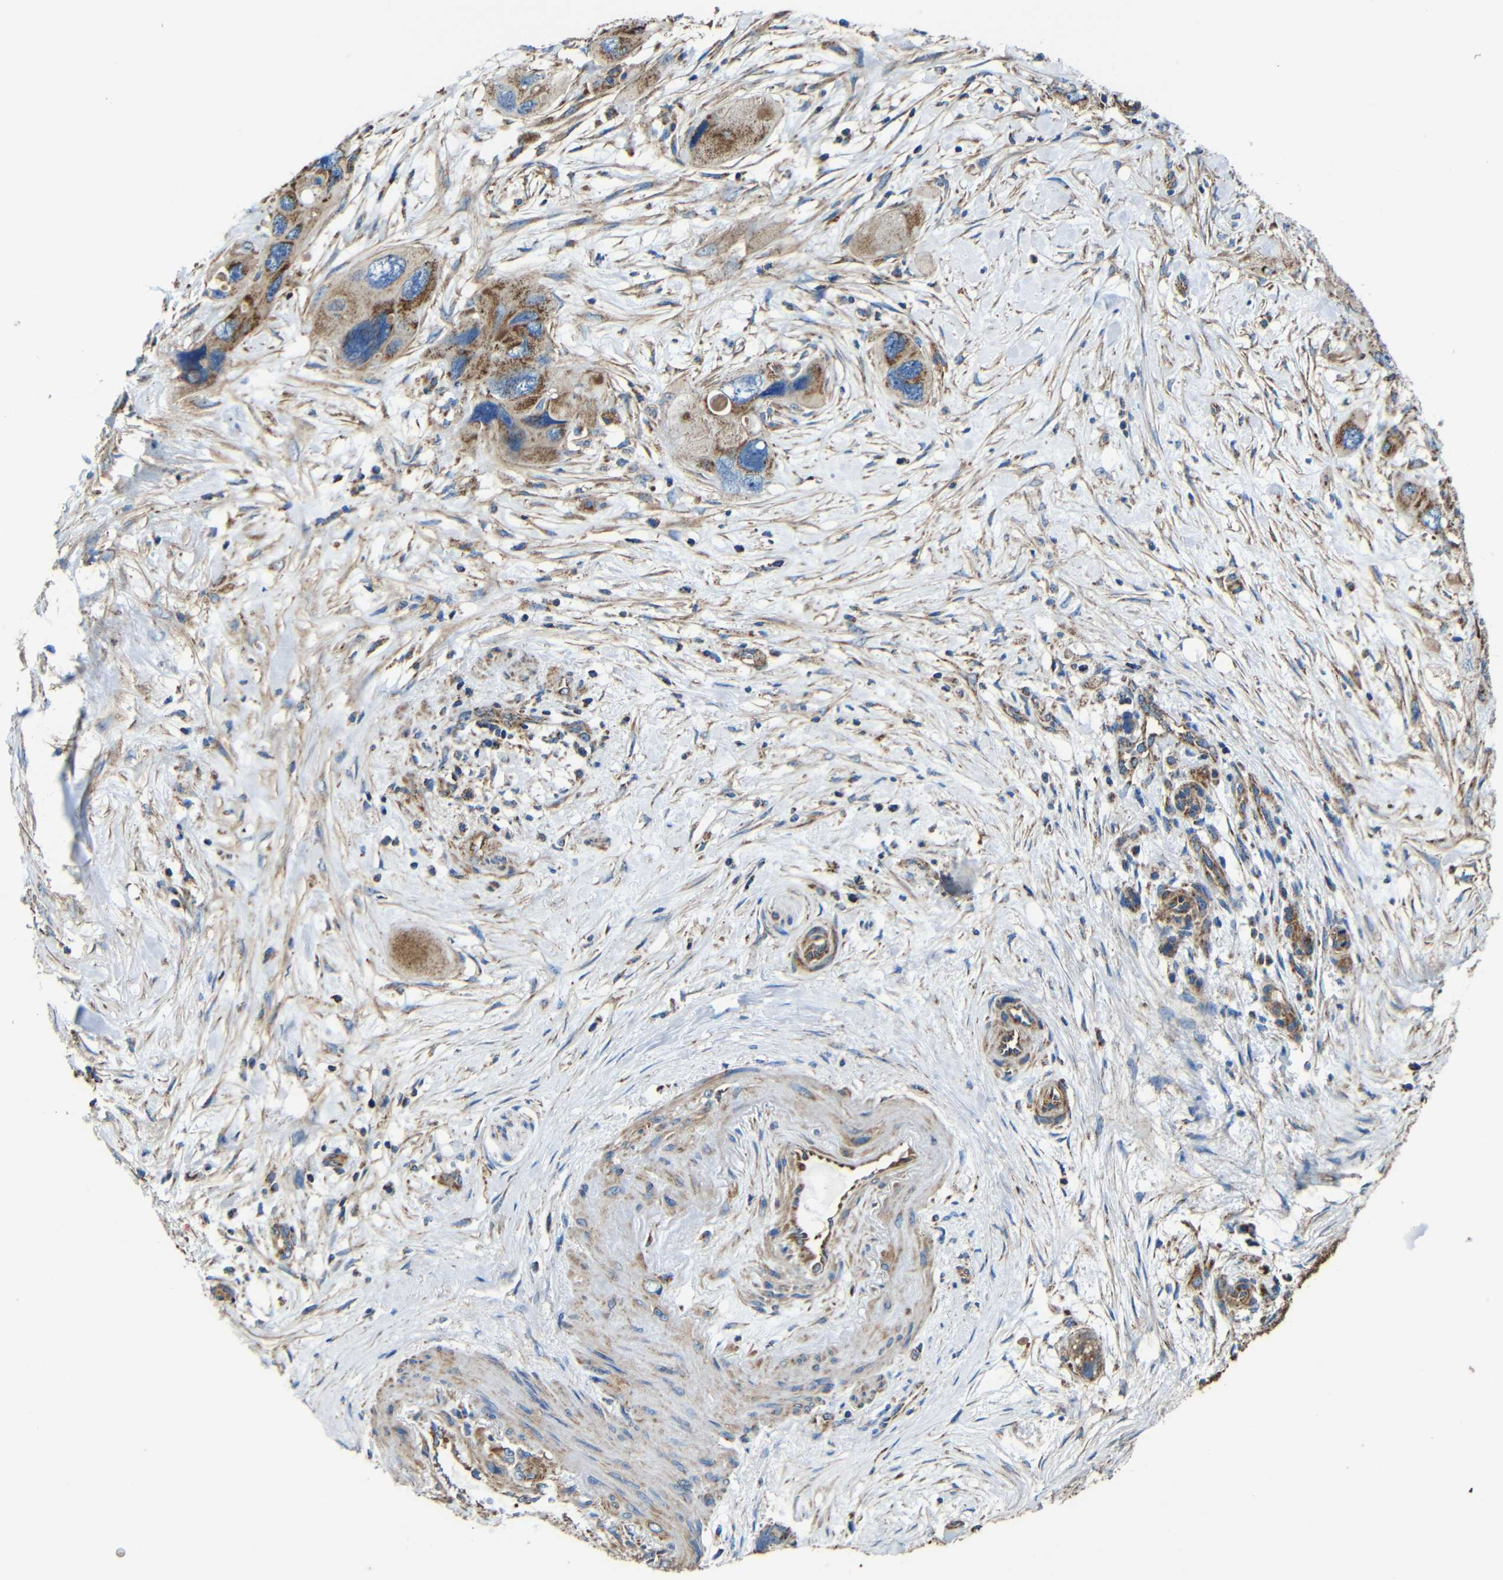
{"staining": {"intensity": "strong", "quantity": ">75%", "location": "cytoplasmic/membranous"}, "tissue": "pancreatic cancer", "cell_type": "Tumor cells", "image_type": "cancer", "snomed": [{"axis": "morphology", "description": "Adenocarcinoma, NOS"}, {"axis": "topography", "description": "Pancreas"}], "caption": "An immunohistochemistry histopathology image of tumor tissue is shown. Protein staining in brown highlights strong cytoplasmic/membranous positivity in pancreatic cancer (adenocarcinoma) within tumor cells. (DAB (3,3'-diaminobenzidine) IHC, brown staining for protein, blue staining for nuclei).", "gene": "INTS6L", "patient": {"sex": "male", "age": 73}}